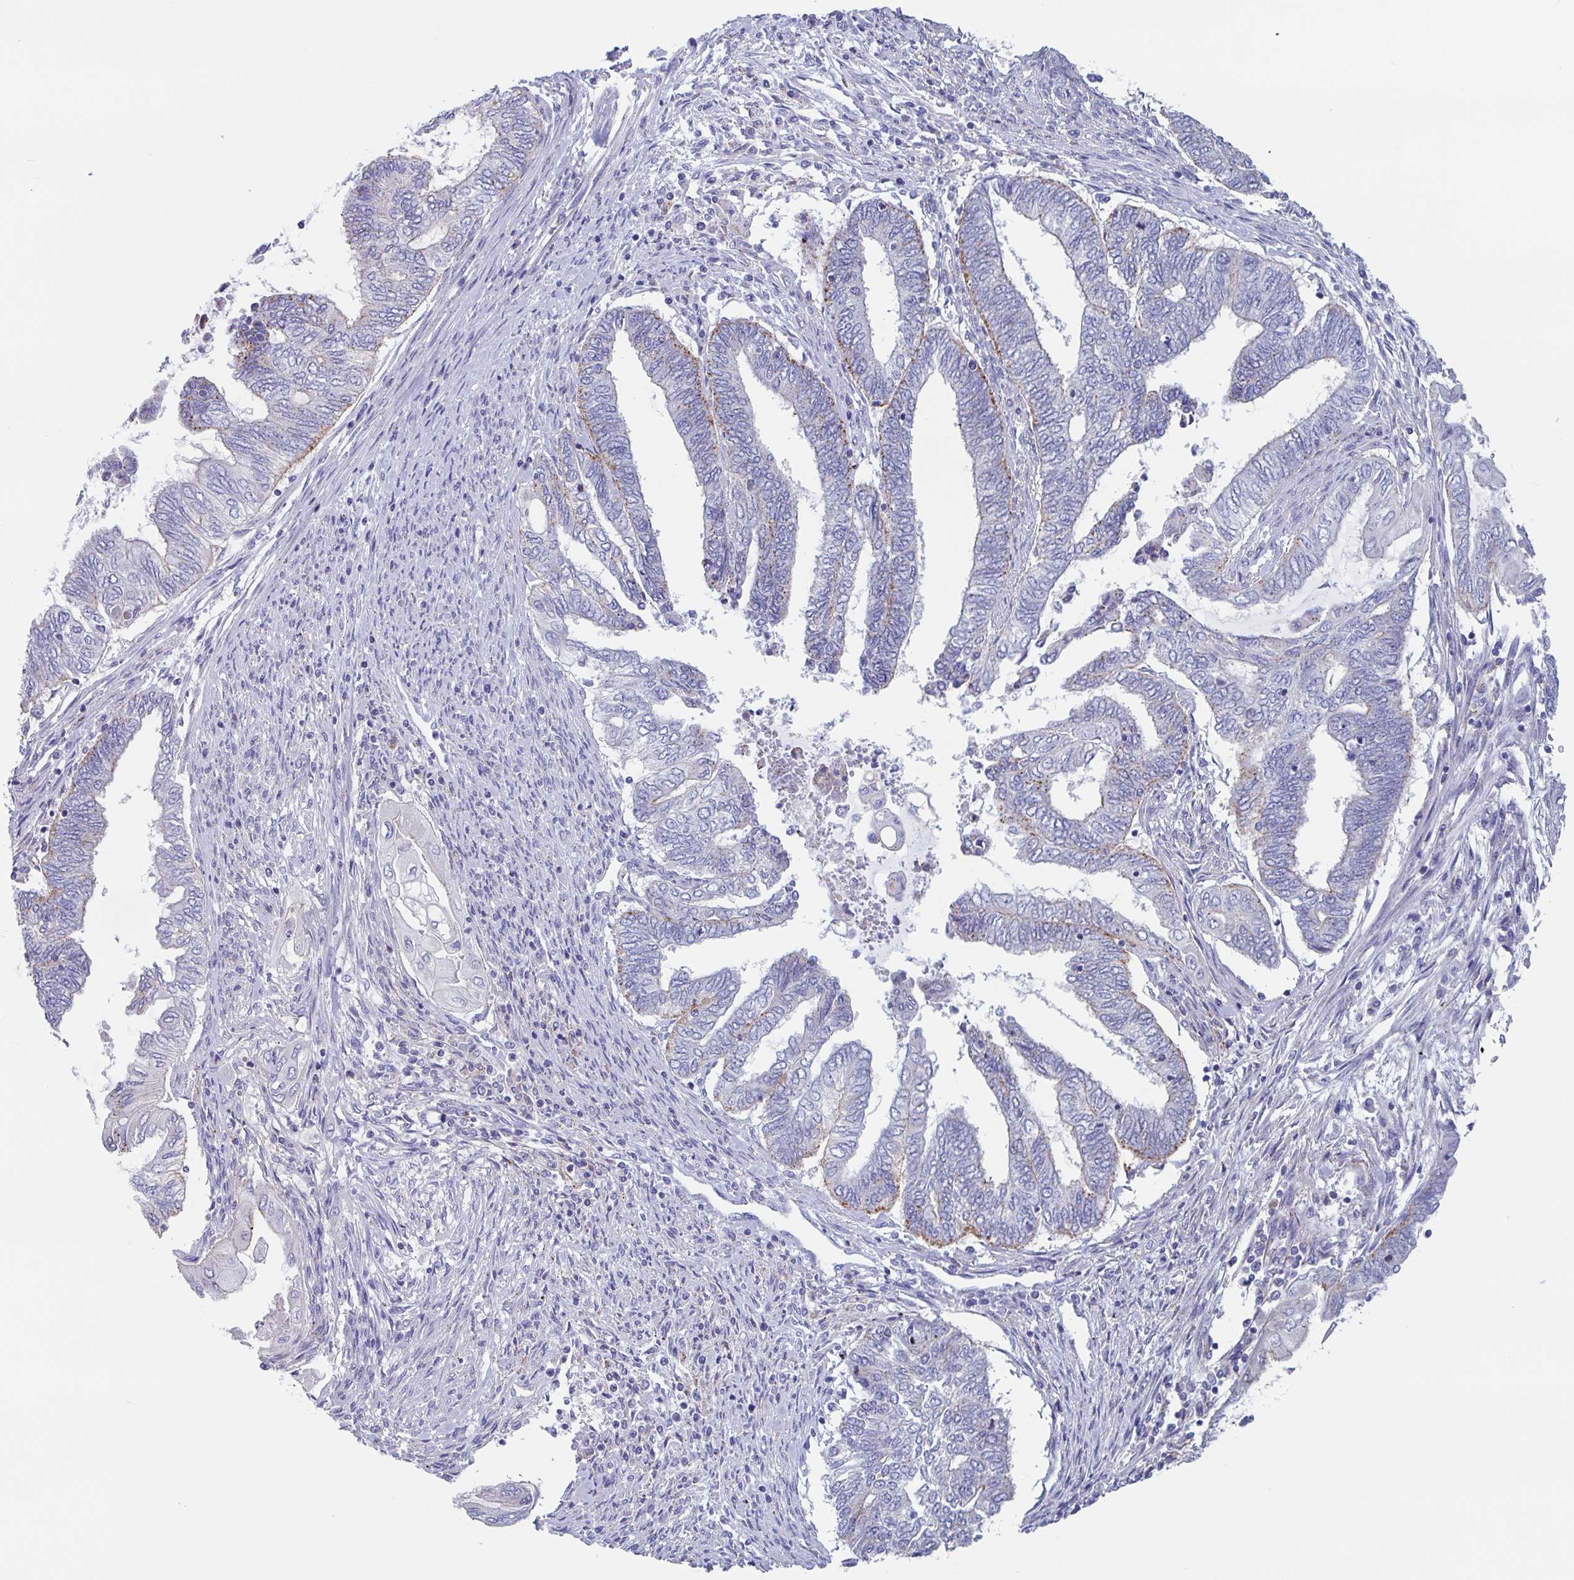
{"staining": {"intensity": "weak", "quantity": "<25%", "location": "cytoplasmic/membranous"}, "tissue": "endometrial cancer", "cell_type": "Tumor cells", "image_type": "cancer", "snomed": [{"axis": "morphology", "description": "Adenocarcinoma, NOS"}, {"axis": "topography", "description": "Uterus"}, {"axis": "topography", "description": "Endometrium"}], "caption": "Image shows no protein expression in tumor cells of endometrial adenocarcinoma tissue.", "gene": "CHMP5", "patient": {"sex": "female", "age": 70}}